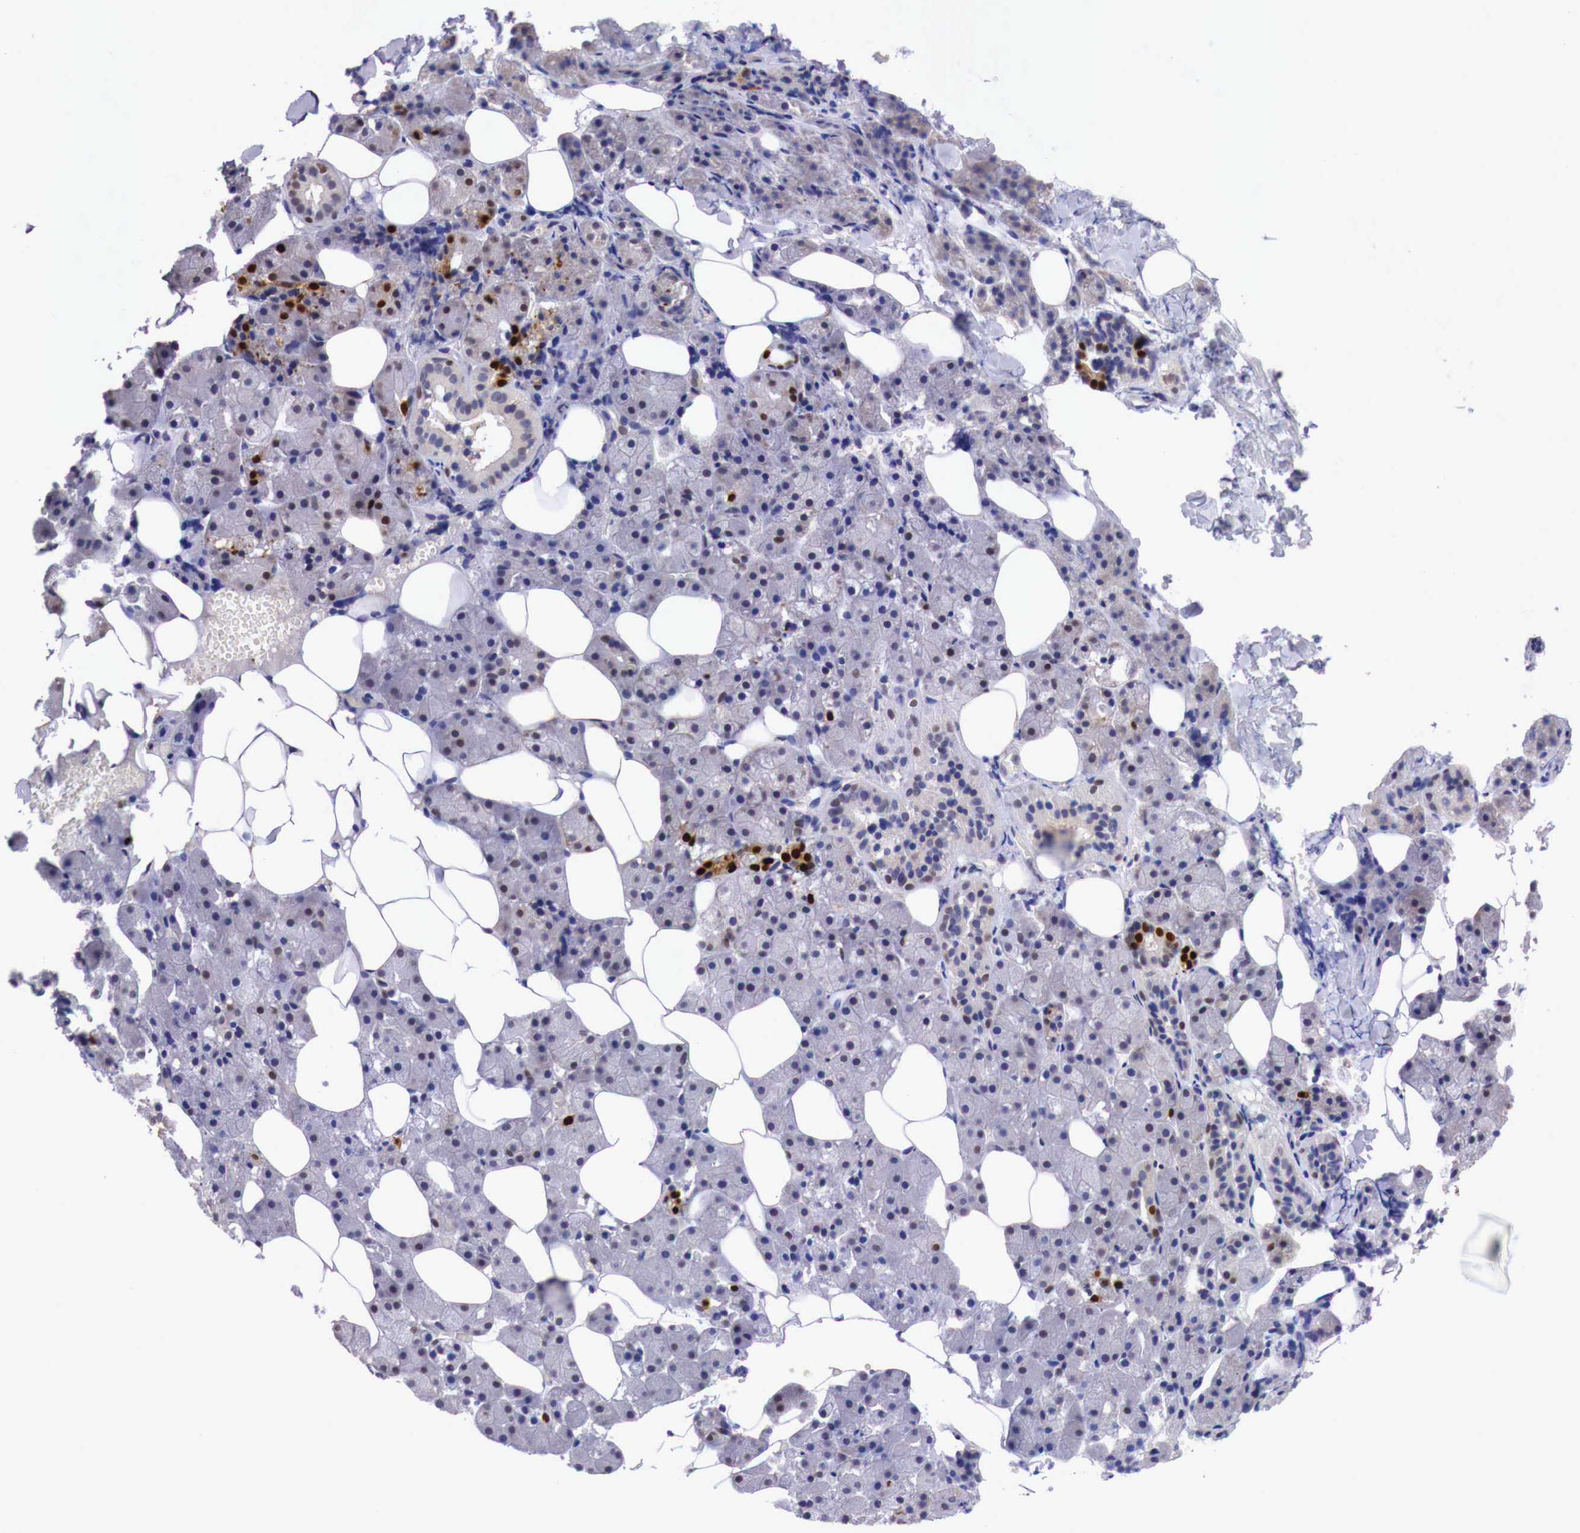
{"staining": {"intensity": "weak", "quantity": "25%-75%", "location": "cytoplasmic/membranous,nuclear"}, "tissue": "salivary gland", "cell_type": "Glandular cells", "image_type": "normal", "snomed": [{"axis": "morphology", "description": "Normal tissue, NOS"}, {"axis": "topography", "description": "Salivary gland"}], "caption": "Immunohistochemistry image of benign salivary gland: salivary gland stained using immunohistochemistry (IHC) shows low levels of weak protein expression localized specifically in the cytoplasmic/membranous,nuclear of glandular cells, appearing as a cytoplasmic/membranous,nuclear brown color.", "gene": "PABIR2", "patient": {"sex": "female", "age": 55}}